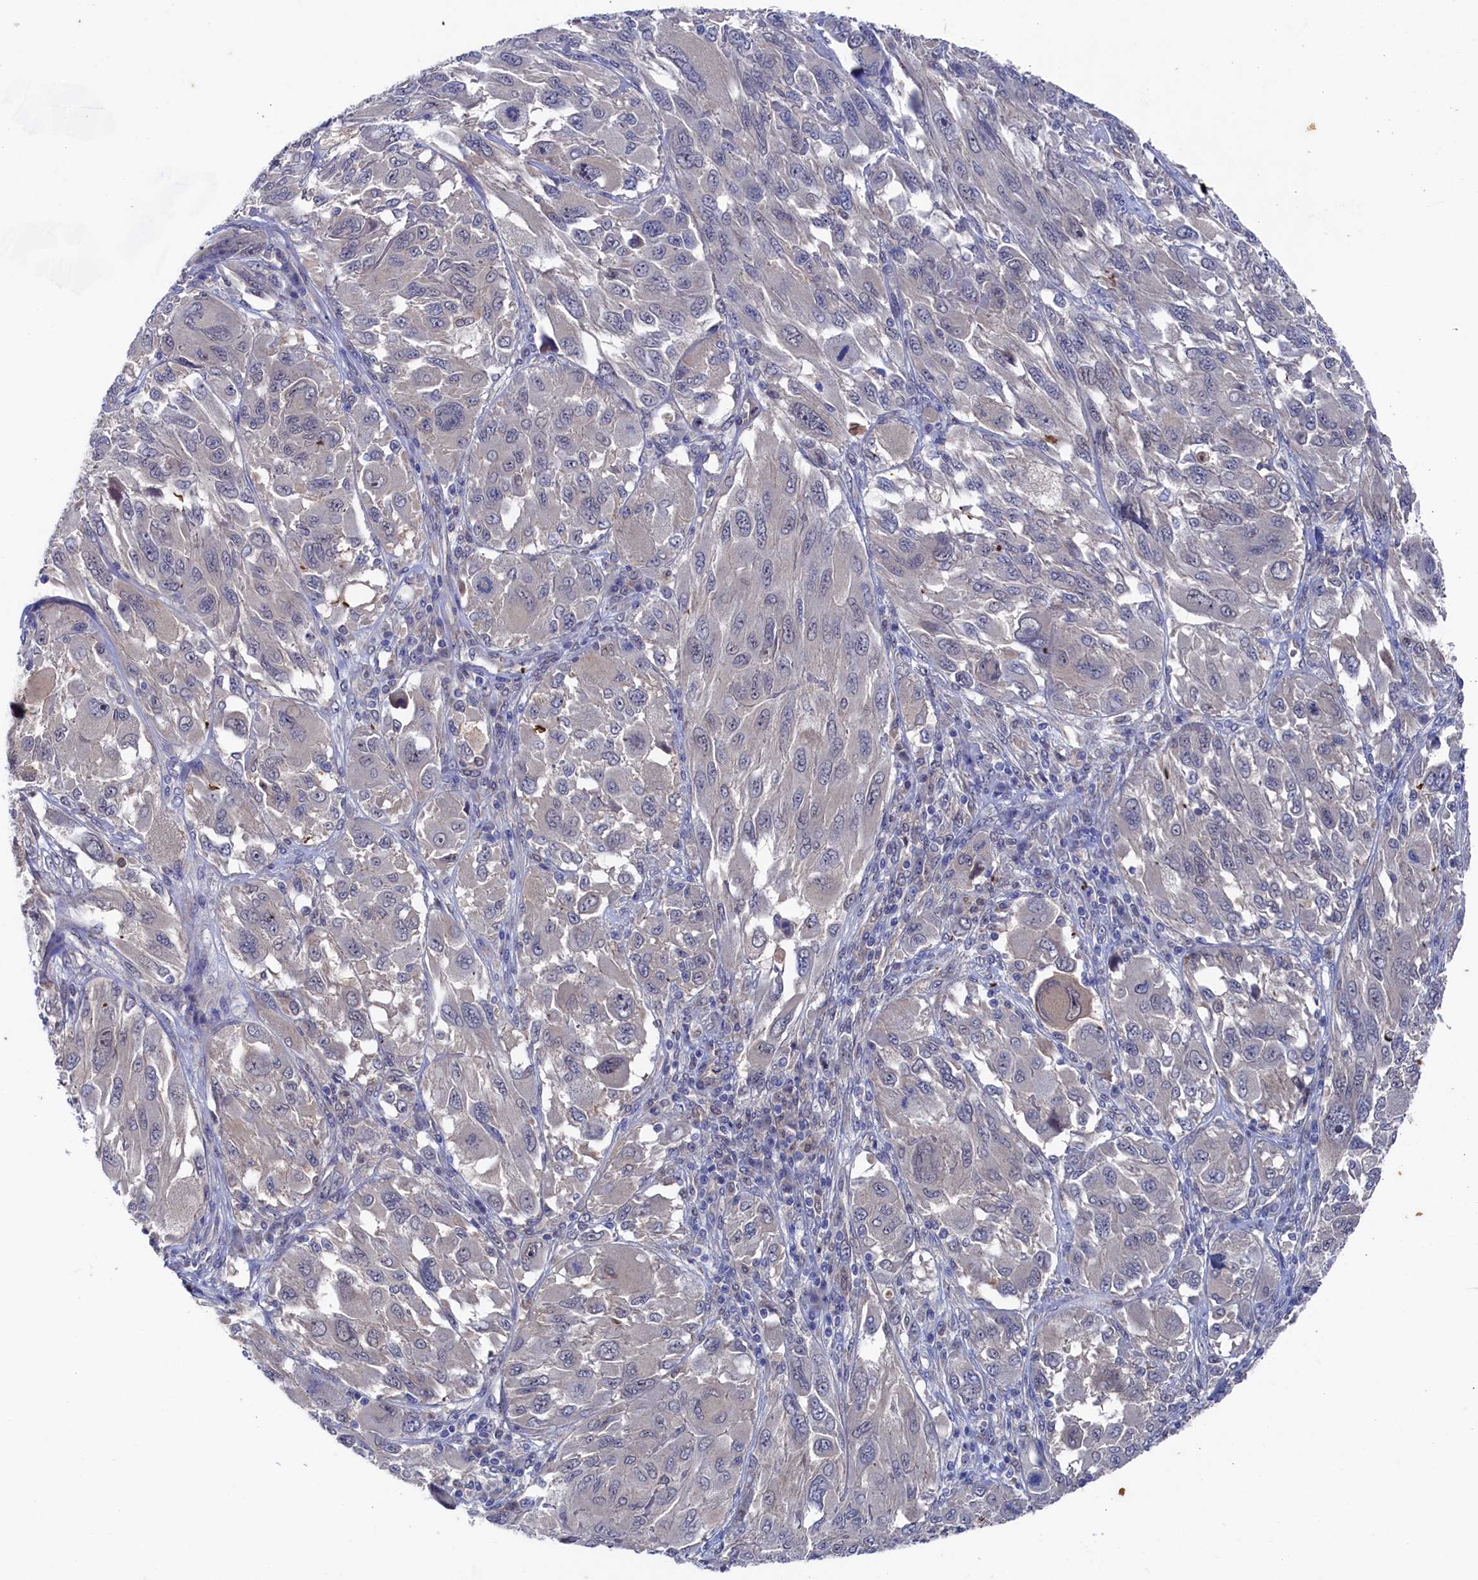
{"staining": {"intensity": "negative", "quantity": "none", "location": "none"}, "tissue": "melanoma", "cell_type": "Tumor cells", "image_type": "cancer", "snomed": [{"axis": "morphology", "description": "Malignant melanoma, NOS"}, {"axis": "topography", "description": "Skin"}], "caption": "This is a photomicrograph of immunohistochemistry (IHC) staining of malignant melanoma, which shows no staining in tumor cells.", "gene": "RNH1", "patient": {"sex": "female", "age": 91}}